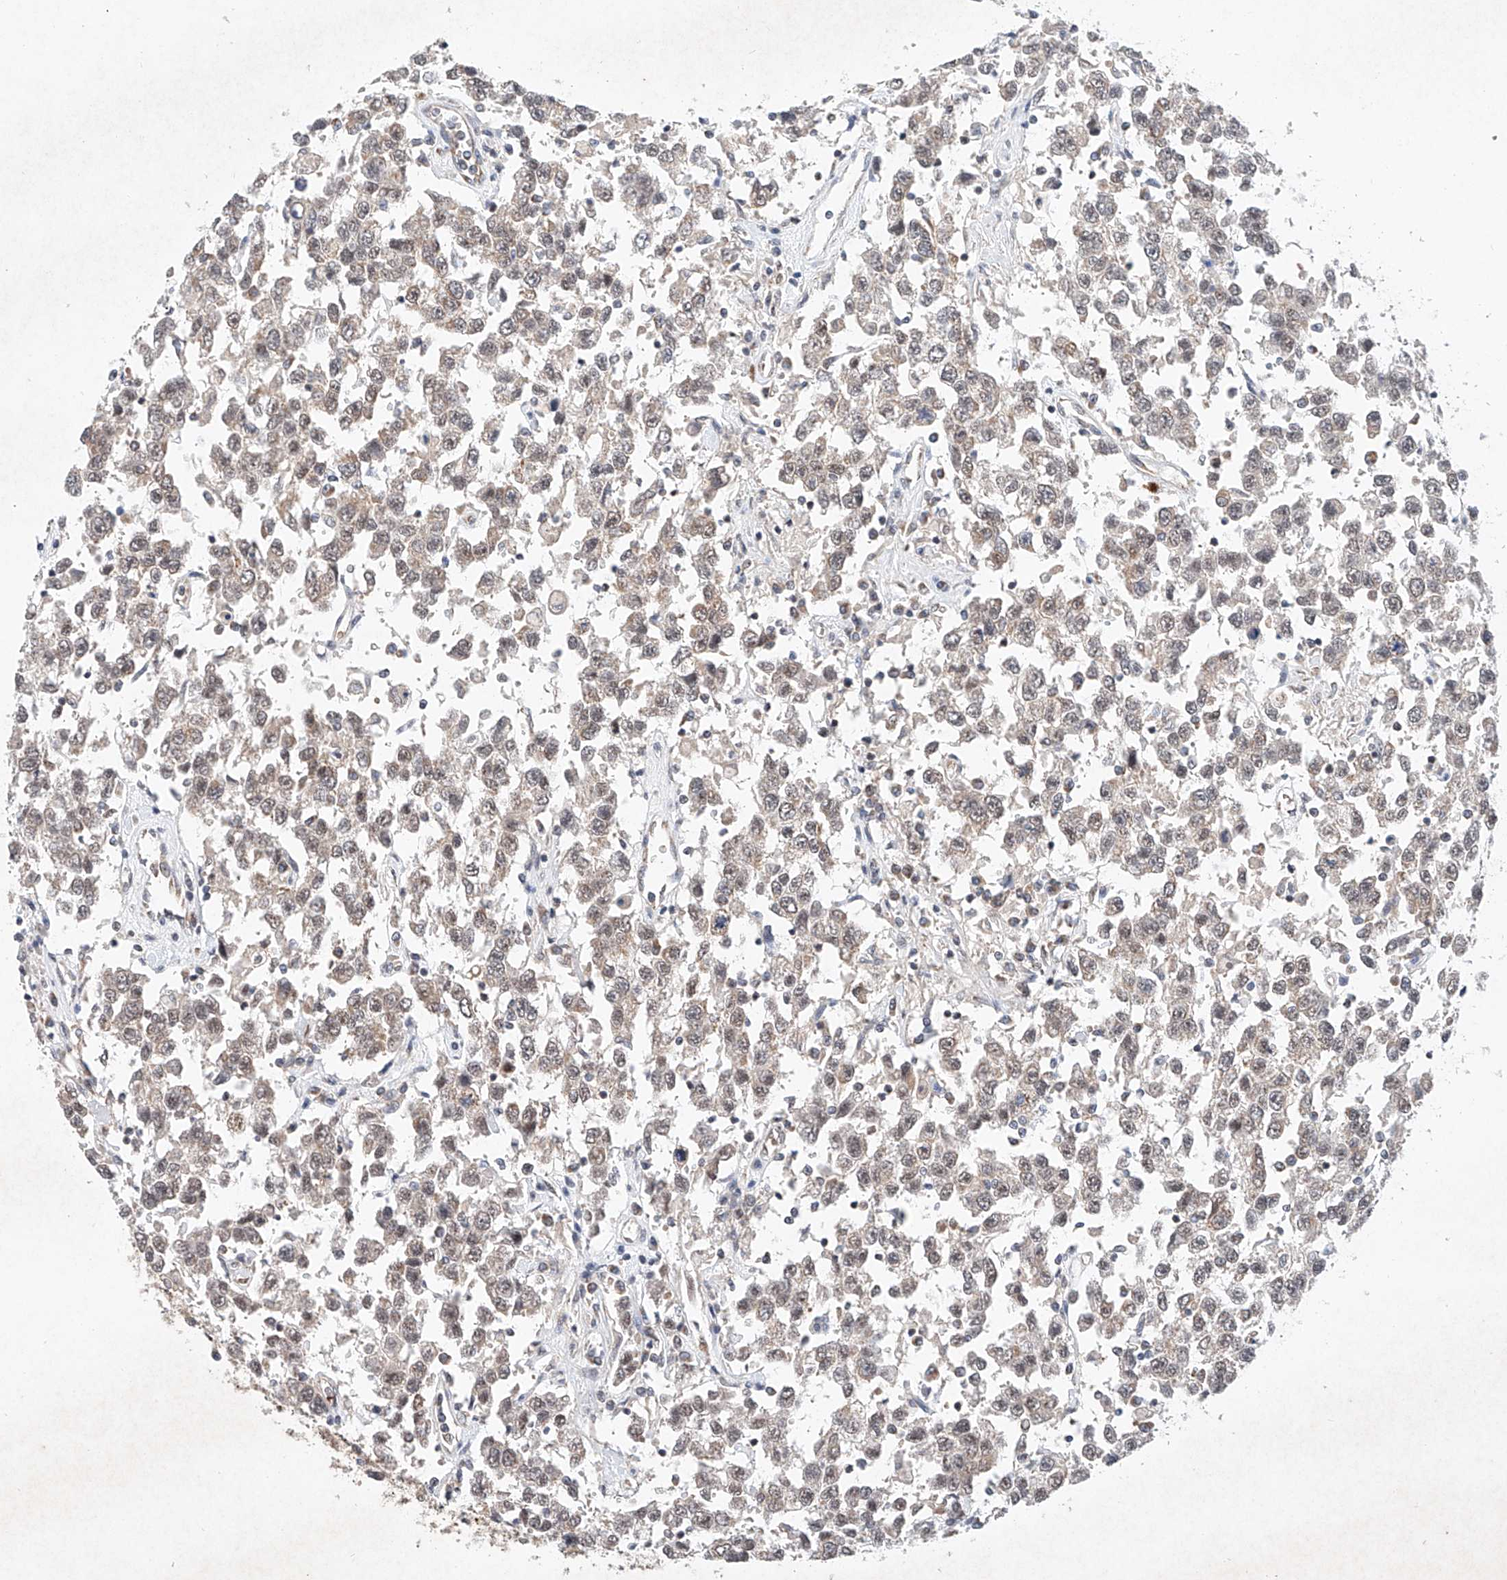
{"staining": {"intensity": "weak", "quantity": "25%-75%", "location": "cytoplasmic/membranous,nuclear"}, "tissue": "testis cancer", "cell_type": "Tumor cells", "image_type": "cancer", "snomed": [{"axis": "morphology", "description": "Seminoma, NOS"}, {"axis": "topography", "description": "Testis"}], "caption": "A brown stain labels weak cytoplasmic/membranous and nuclear expression of a protein in human testis cancer tumor cells.", "gene": "FASTK", "patient": {"sex": "male", "age": 41}}